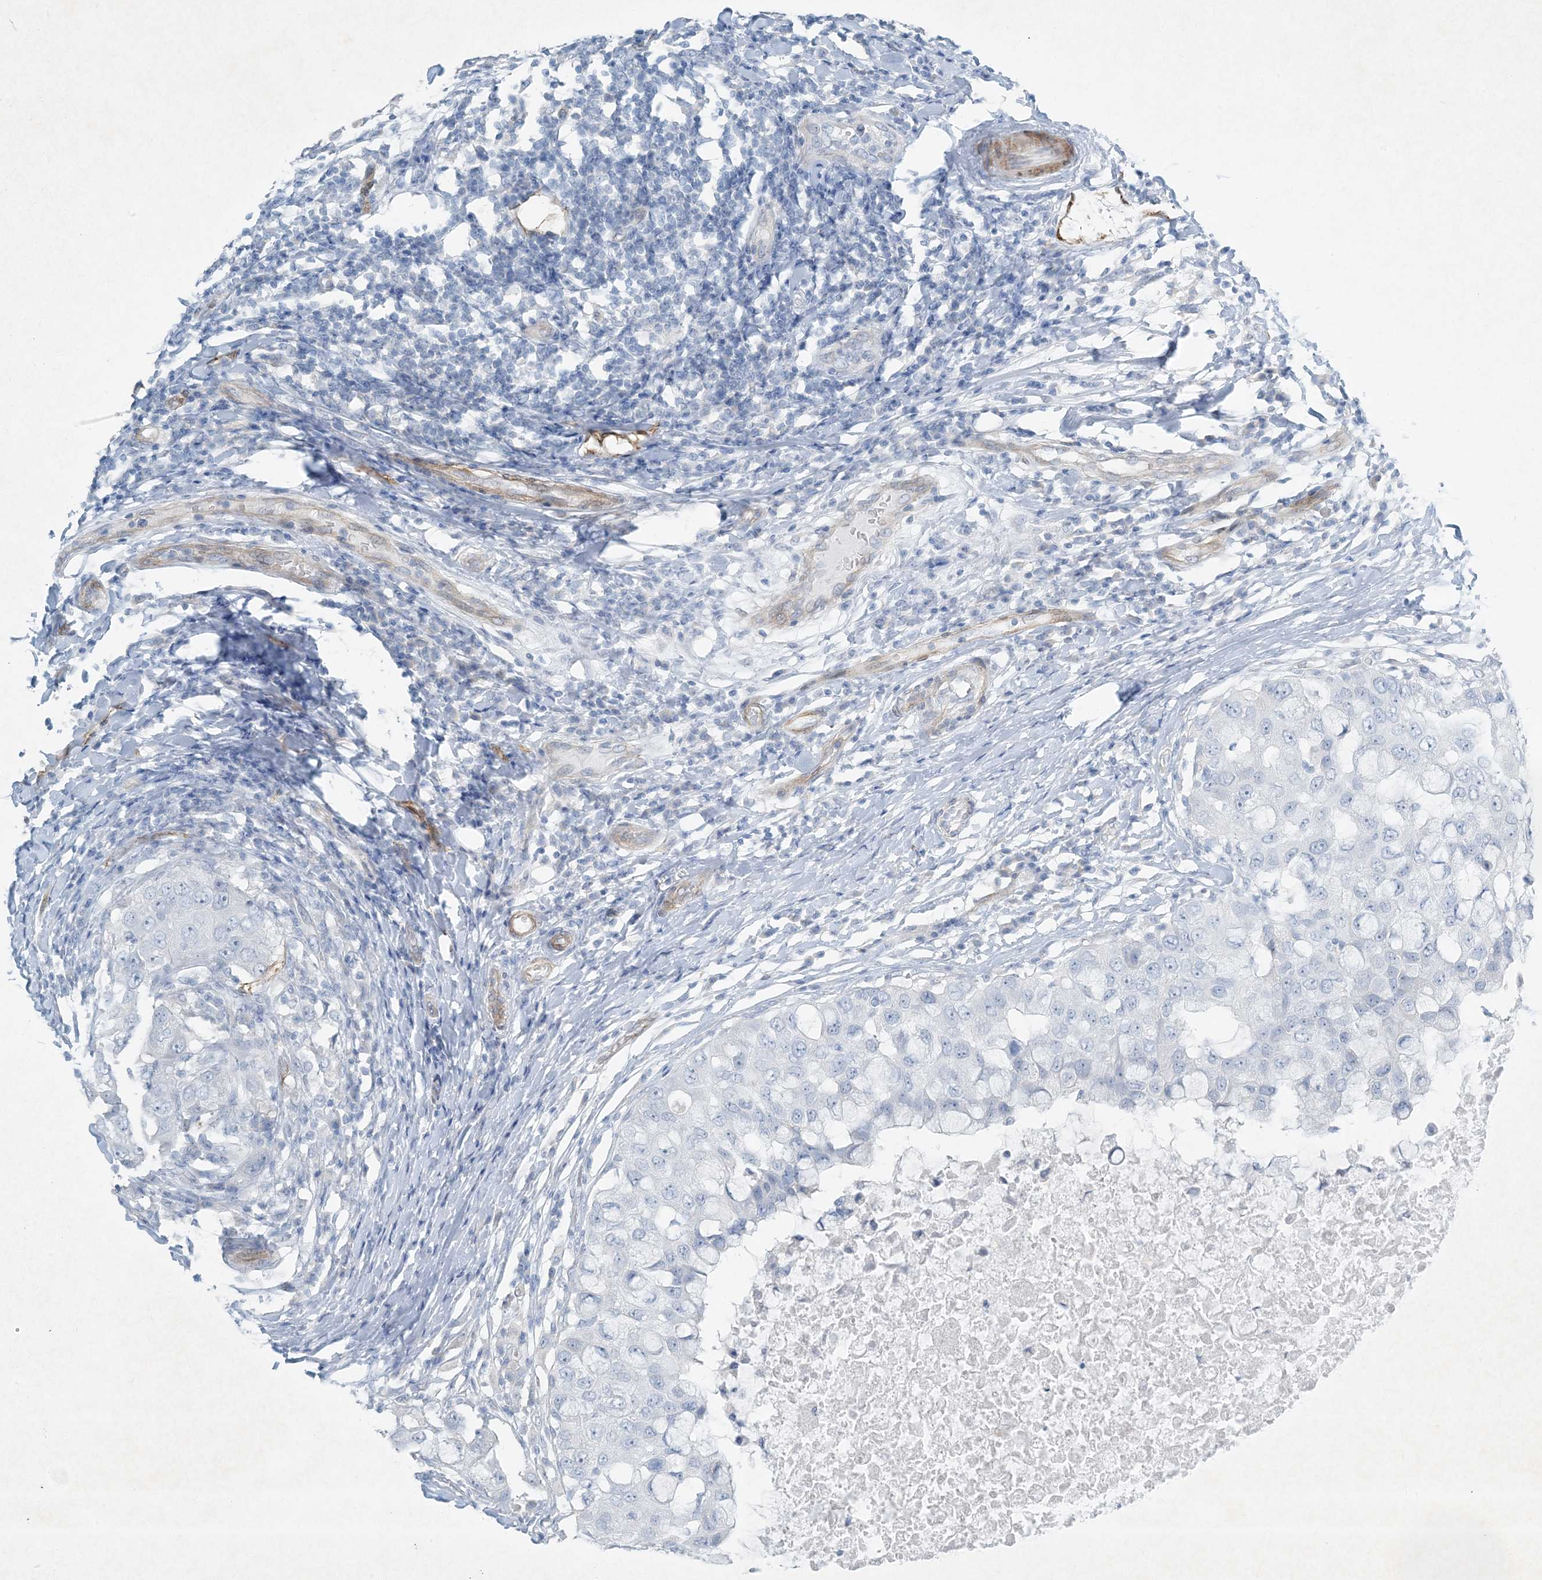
{"staining": {"intensity": "negative", "quantity": "none", "location": "none"}, "tissue": "breast cancer", "cell_type": "Tumor cells", "image_type": "cancer", "snomed": [{"axis": "morphology", "description": "Duct carcinoma"}, {"axis": "topography", "description": "Breast"}], "caption": "Tumor cells are negative for brown protein staining in breast cancer (invasive ductal carcinoma).", "gene": "PGM5", "patient": {"sex": "female", "age": 27}}